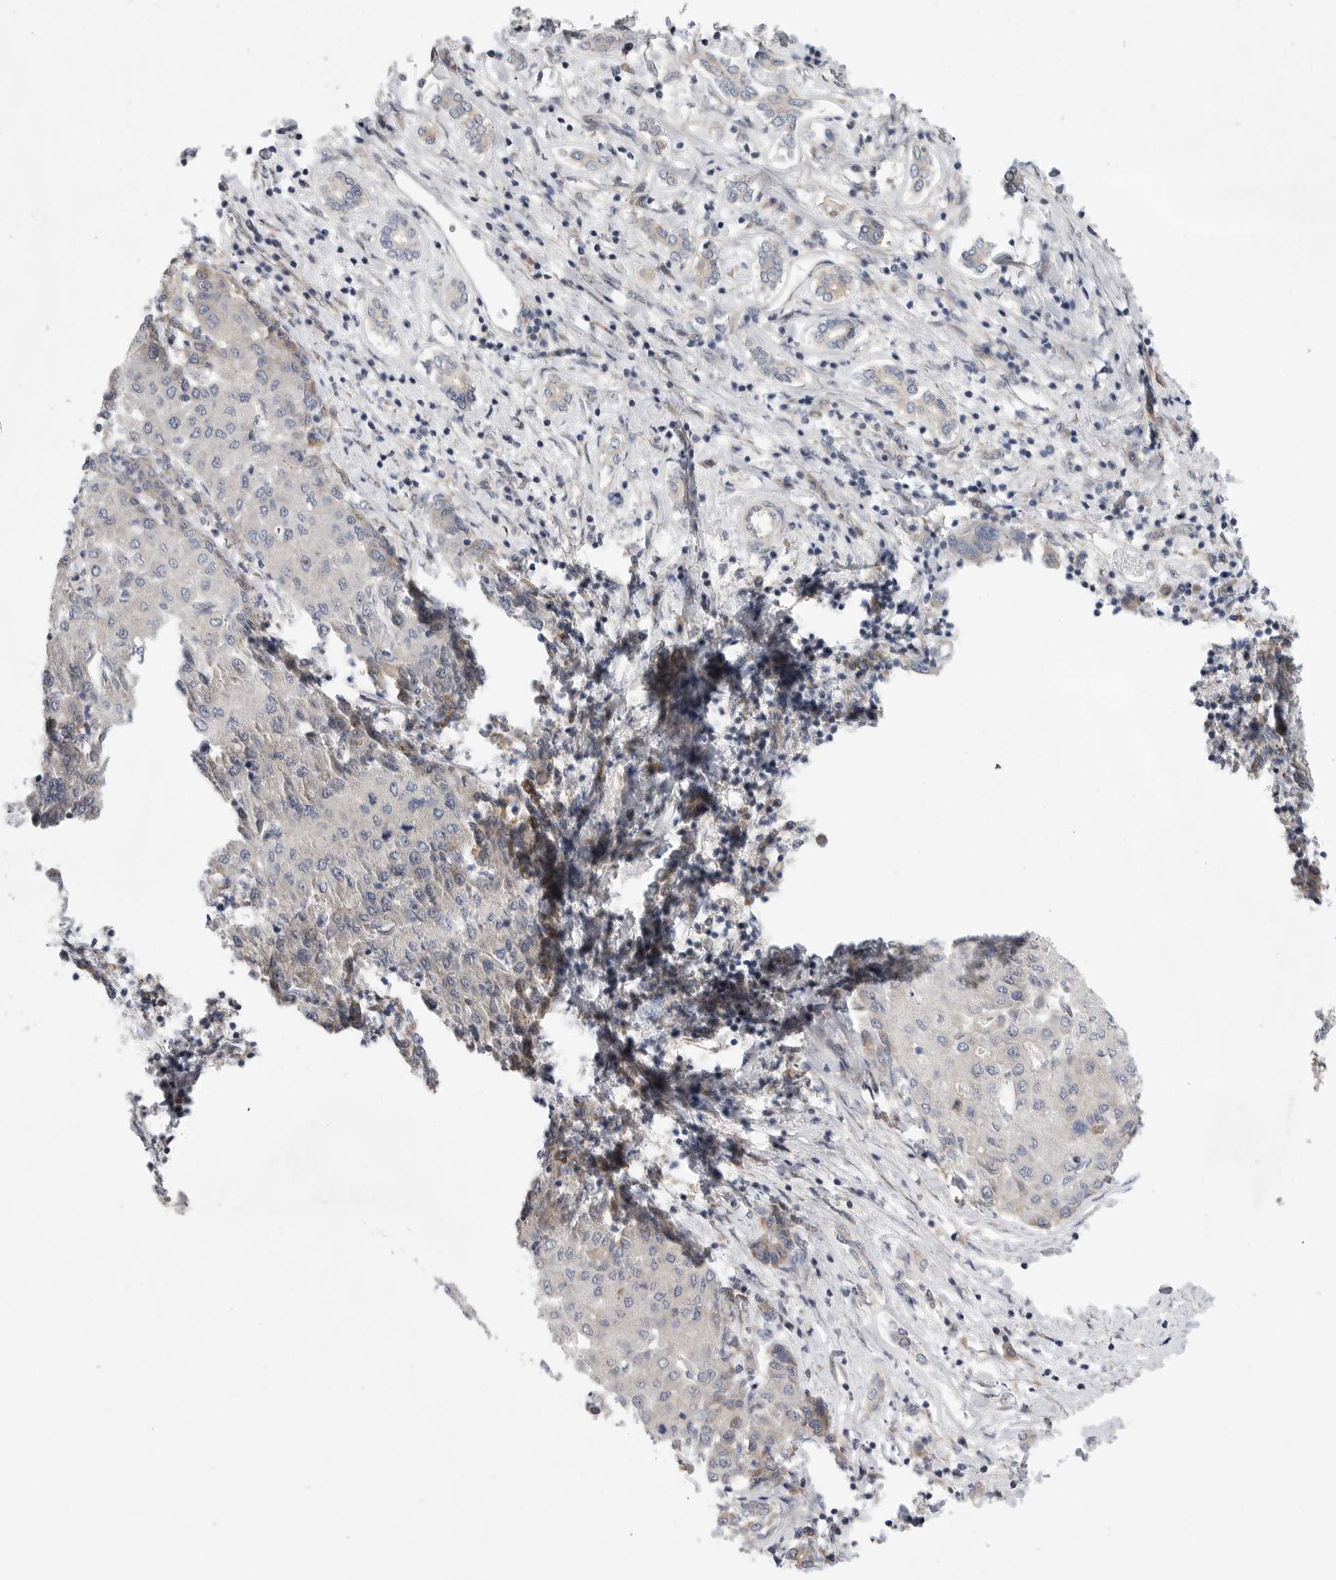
{"staining": {"intensity": "negative", "quantity": "none", "location": "none"}, "tissue": "liver cancer", "cell_type": "Tumor cells", "image_type": "cancer", "snomed": [{"axis": "morphology", "description": "Carcinoma, Hepatocellular, NOS"}, {"axis": "topography", "description": "Liver"}], "caption": "Histopathology image shows no significant protein expression in tumor cells of hepatocellular carcinoma (liver).", "gene": "FBXO43", "patient": {"sex": "male", "age": 65}}